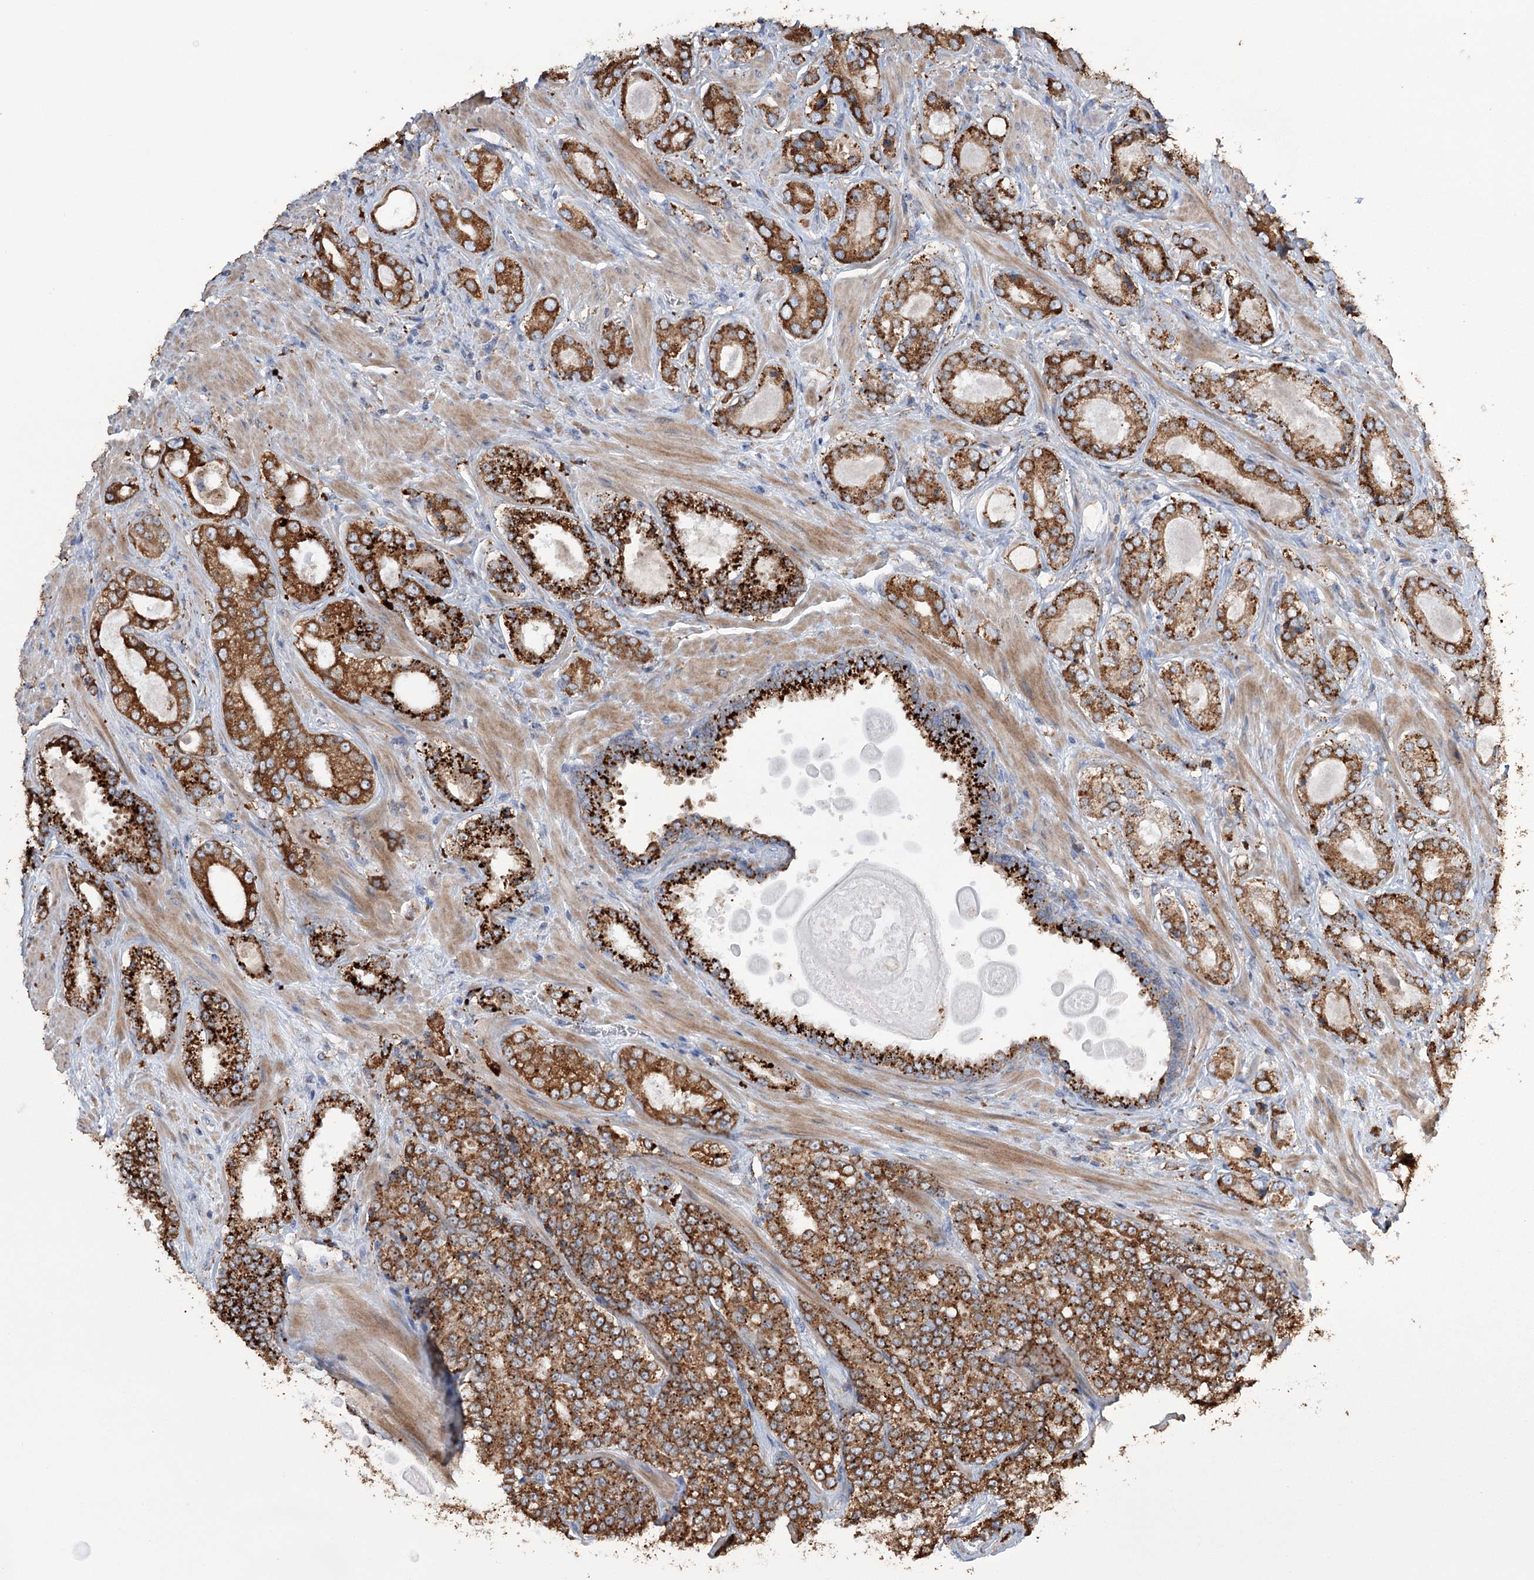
{"staining": {"intensity": "strong", "quantity": ">75%", "location": "cytoplasmic/membranous"}, "tissue": "prostate cancer", "cell_type": "Tumor cells", "image_type": "cancer", "snomed": [{"axis": "morphology", "description": "Normal tissue, NOS"}, {"axis": "morphology", "description": "Adenocarcinoma, High grade"}, {"axis": "topography", "description": "Prostate"}], "caption": "Immunohistochemical staining of prostate cancer shows high levels of strong cytoplasmic/membranous protein positivity in approximately >75% of tumor cells.", "gene": "TRIM71", "patient": {"sex": "male", "age": 83}}